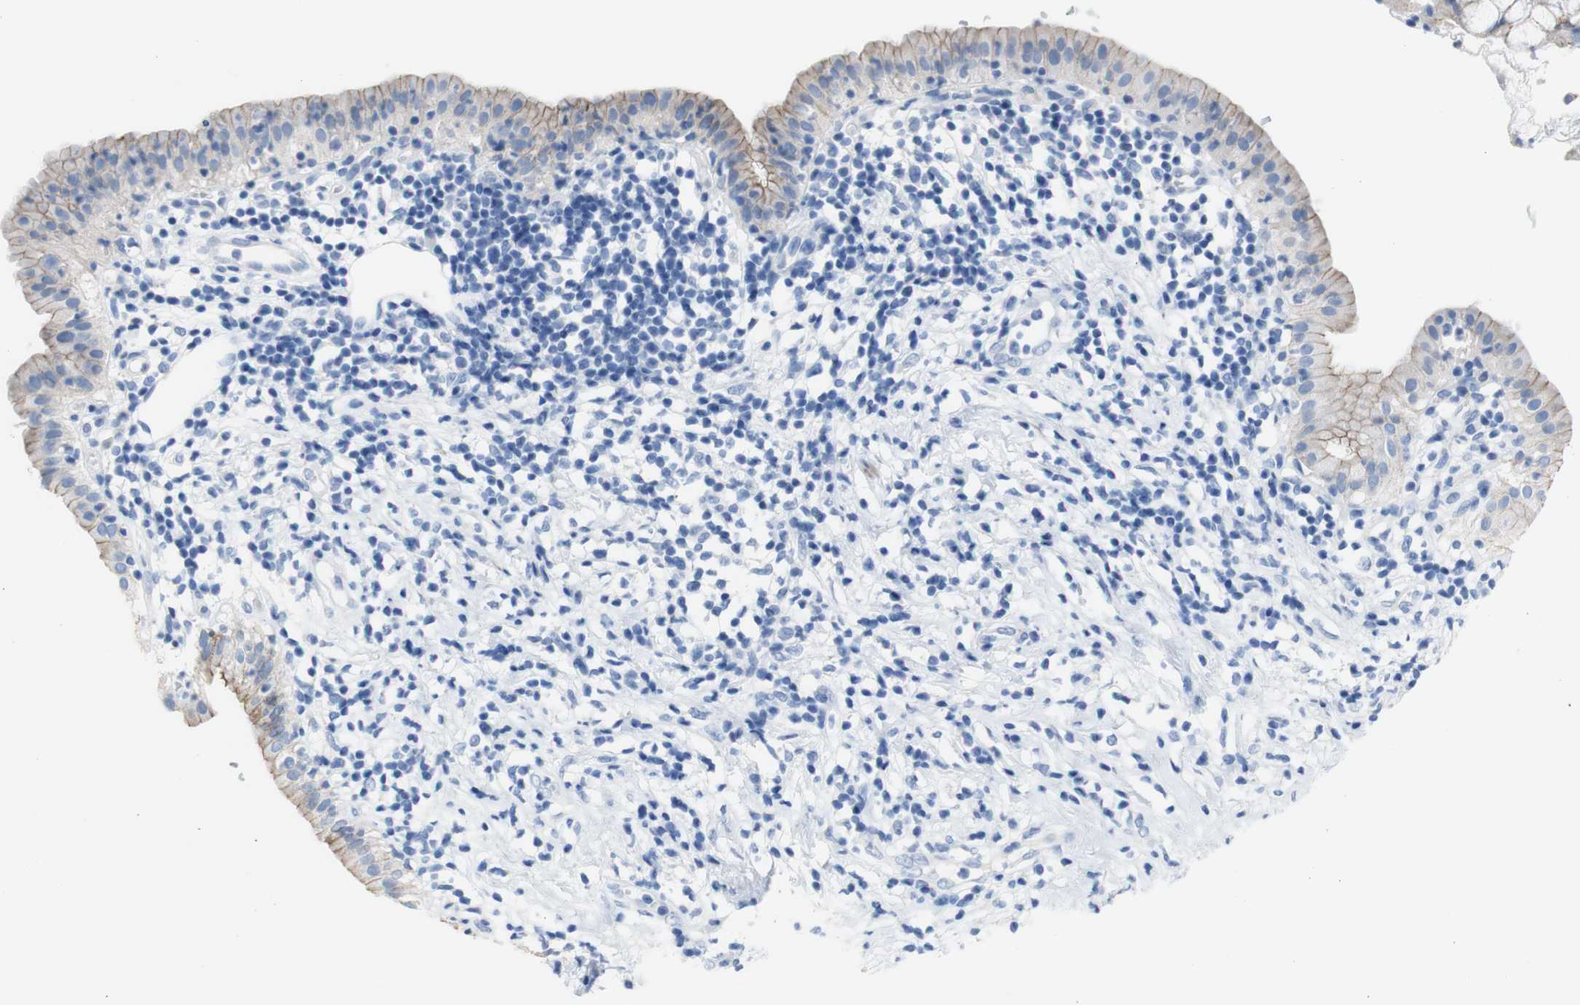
{"staining": {"intensity": "moderate", "quantity": "<25%", "location": "cytoplasmic/membranous"}, "tissue": "pancreatic cancer", "cell_type": "Tumor cells", "image_type": "cancer", "snomed": [{"axis": "morphology", "description": "Adenocarcinoma, NOS"}, {"axis": "morphology", "description": "Adenocarcinoma, metastatic, NOS"}, {"axis": "topography", "description": "Lymph node"}, {"axis": "topography", "description": "Pancreas"}, {"axis": "topography", "description": "Duodenum"}], "caption": "Protein staining of pancreatic adenocarcinoma tissue demonstrates moderate cytoplasmic/membranous expression in about <25% of tumor cells.", "gene": "DSC2", "patient": {"sex": "female", "age": 64}}